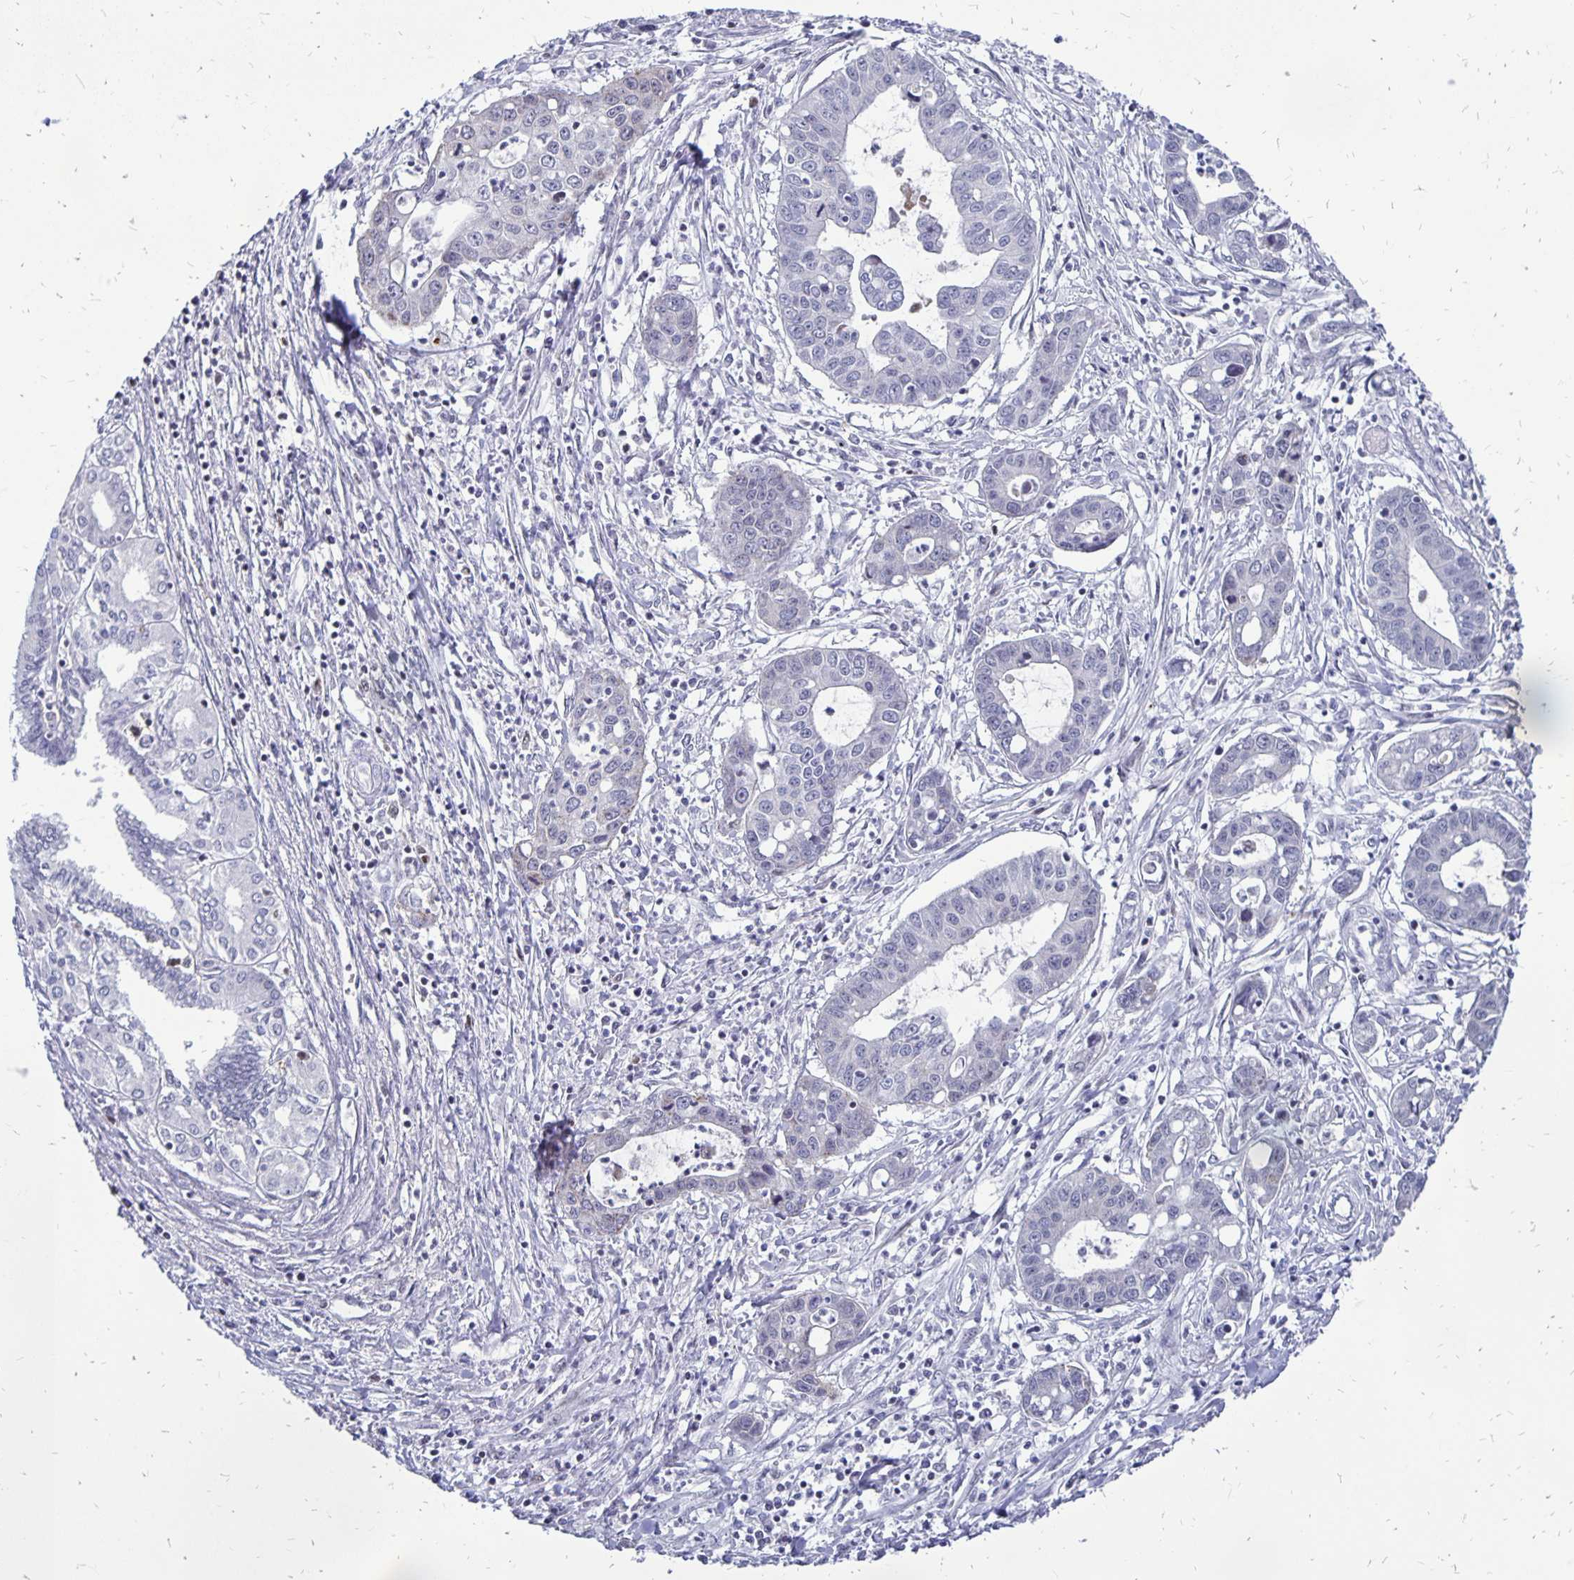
{"staining": {"intensity": "negative", "quantity": "none", "location": "none"}, "tissue": "liver cancer", "cell_type": "Tumor cells", "image_type": "cancer", "snomed": [{"axis": "morphology", "description": "Cholangiocarcinoma"}, {"axis": "topography", "description": "Liver"}], "caption": "Liver cancer was stained to show a protein in brown. There is no significant expression in tumor cells.", "gene": "DCK", "patient": {"sex": "male", "age": 58}}